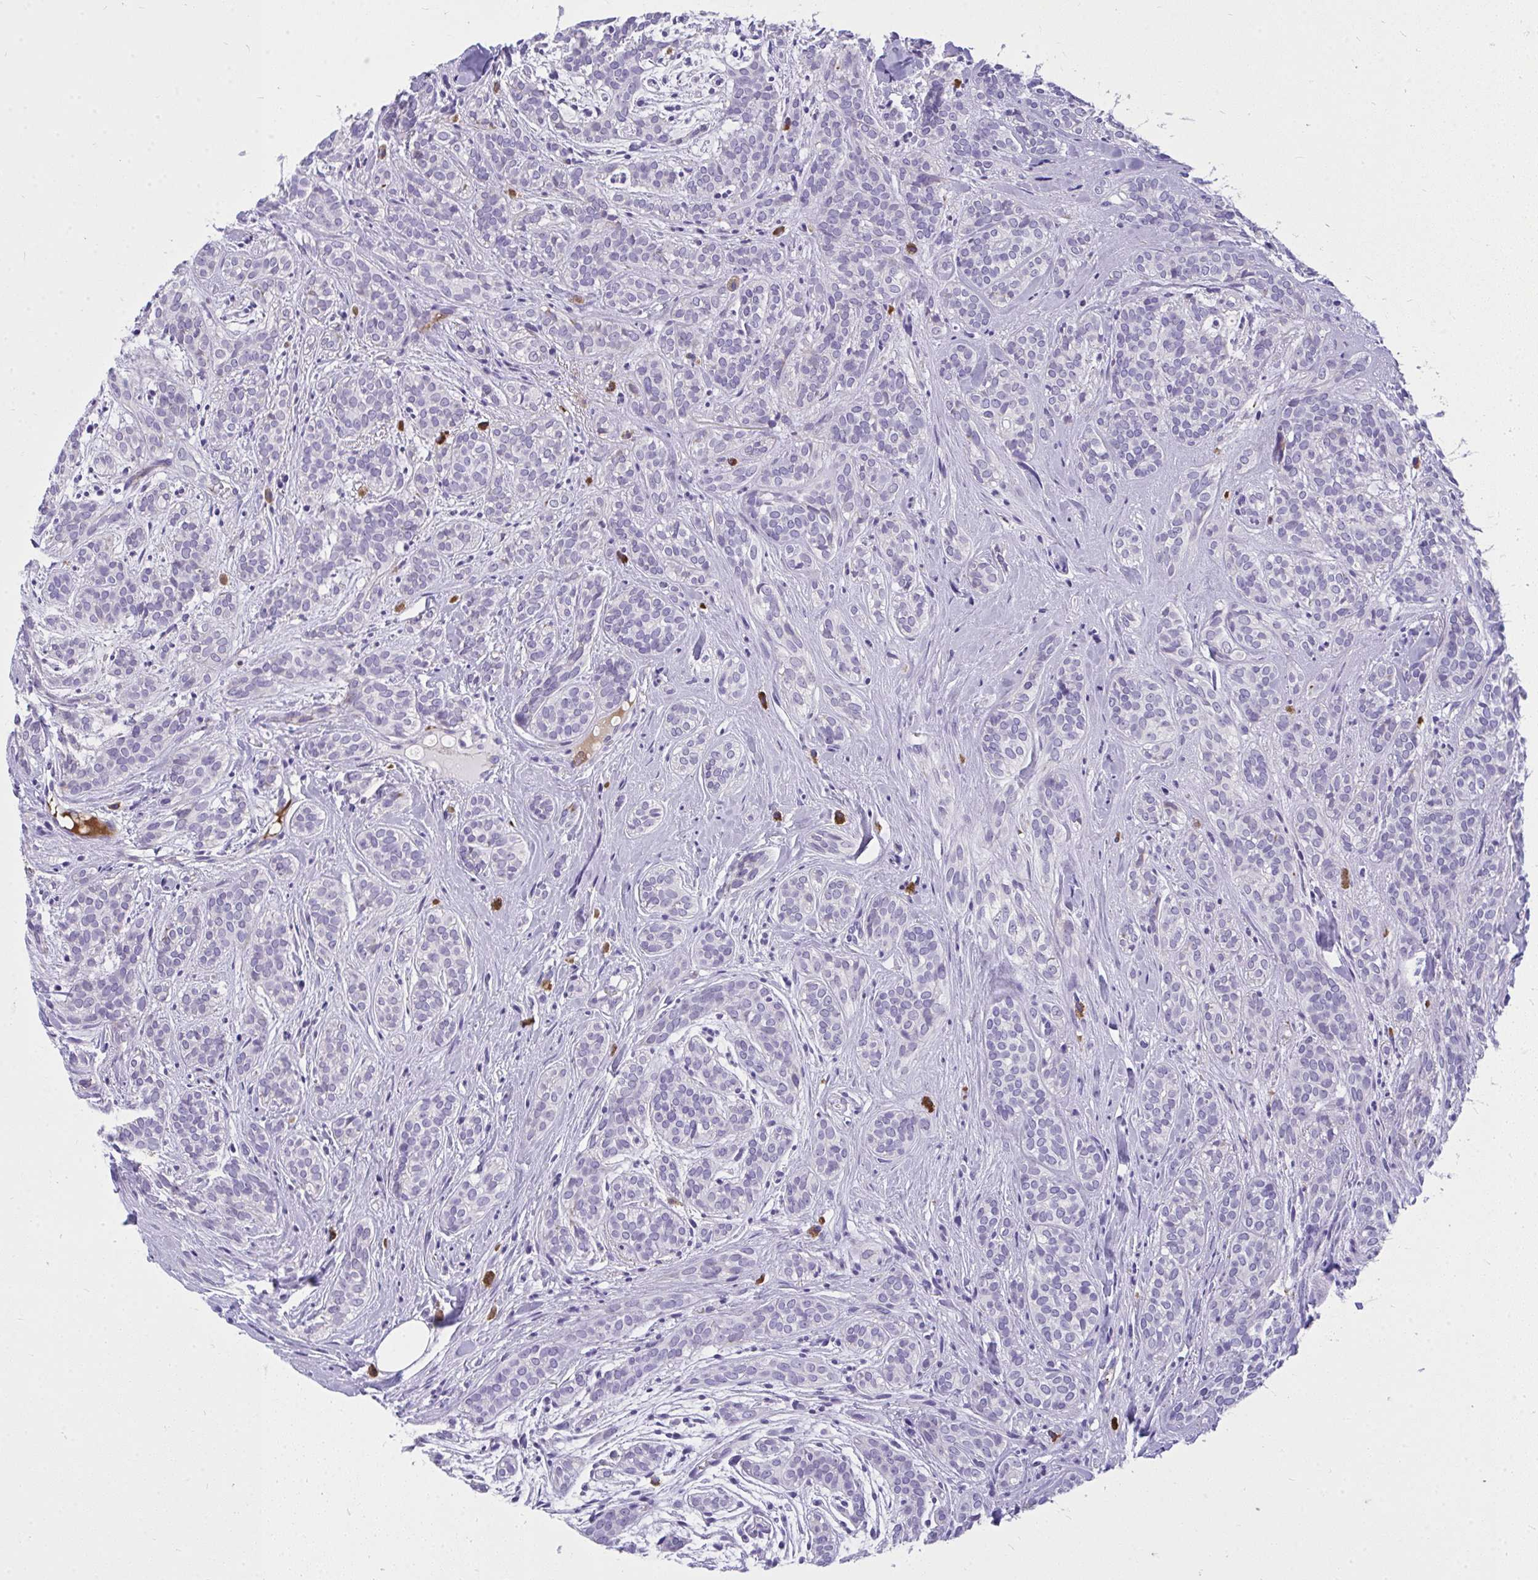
{"staining": {"intensity": "negative", "quantity": "none", "location": "none"}, "tissue": "head and neck cancer", "cell_type": "Tumor cells", "image_type": "cancer", "snomed": [{"axis": "morphology", "description": "Adenocarcinoma, NOS"}, {"axis": "topography", "description": "Head-Neck"}], "caption": "This is an immunohistochemistry micrograph of head and neck adenocarcinoma. There is no expression in tumor cells.", "gene": "TSBP1", "patient": {"sex": "female", "age": 57}}